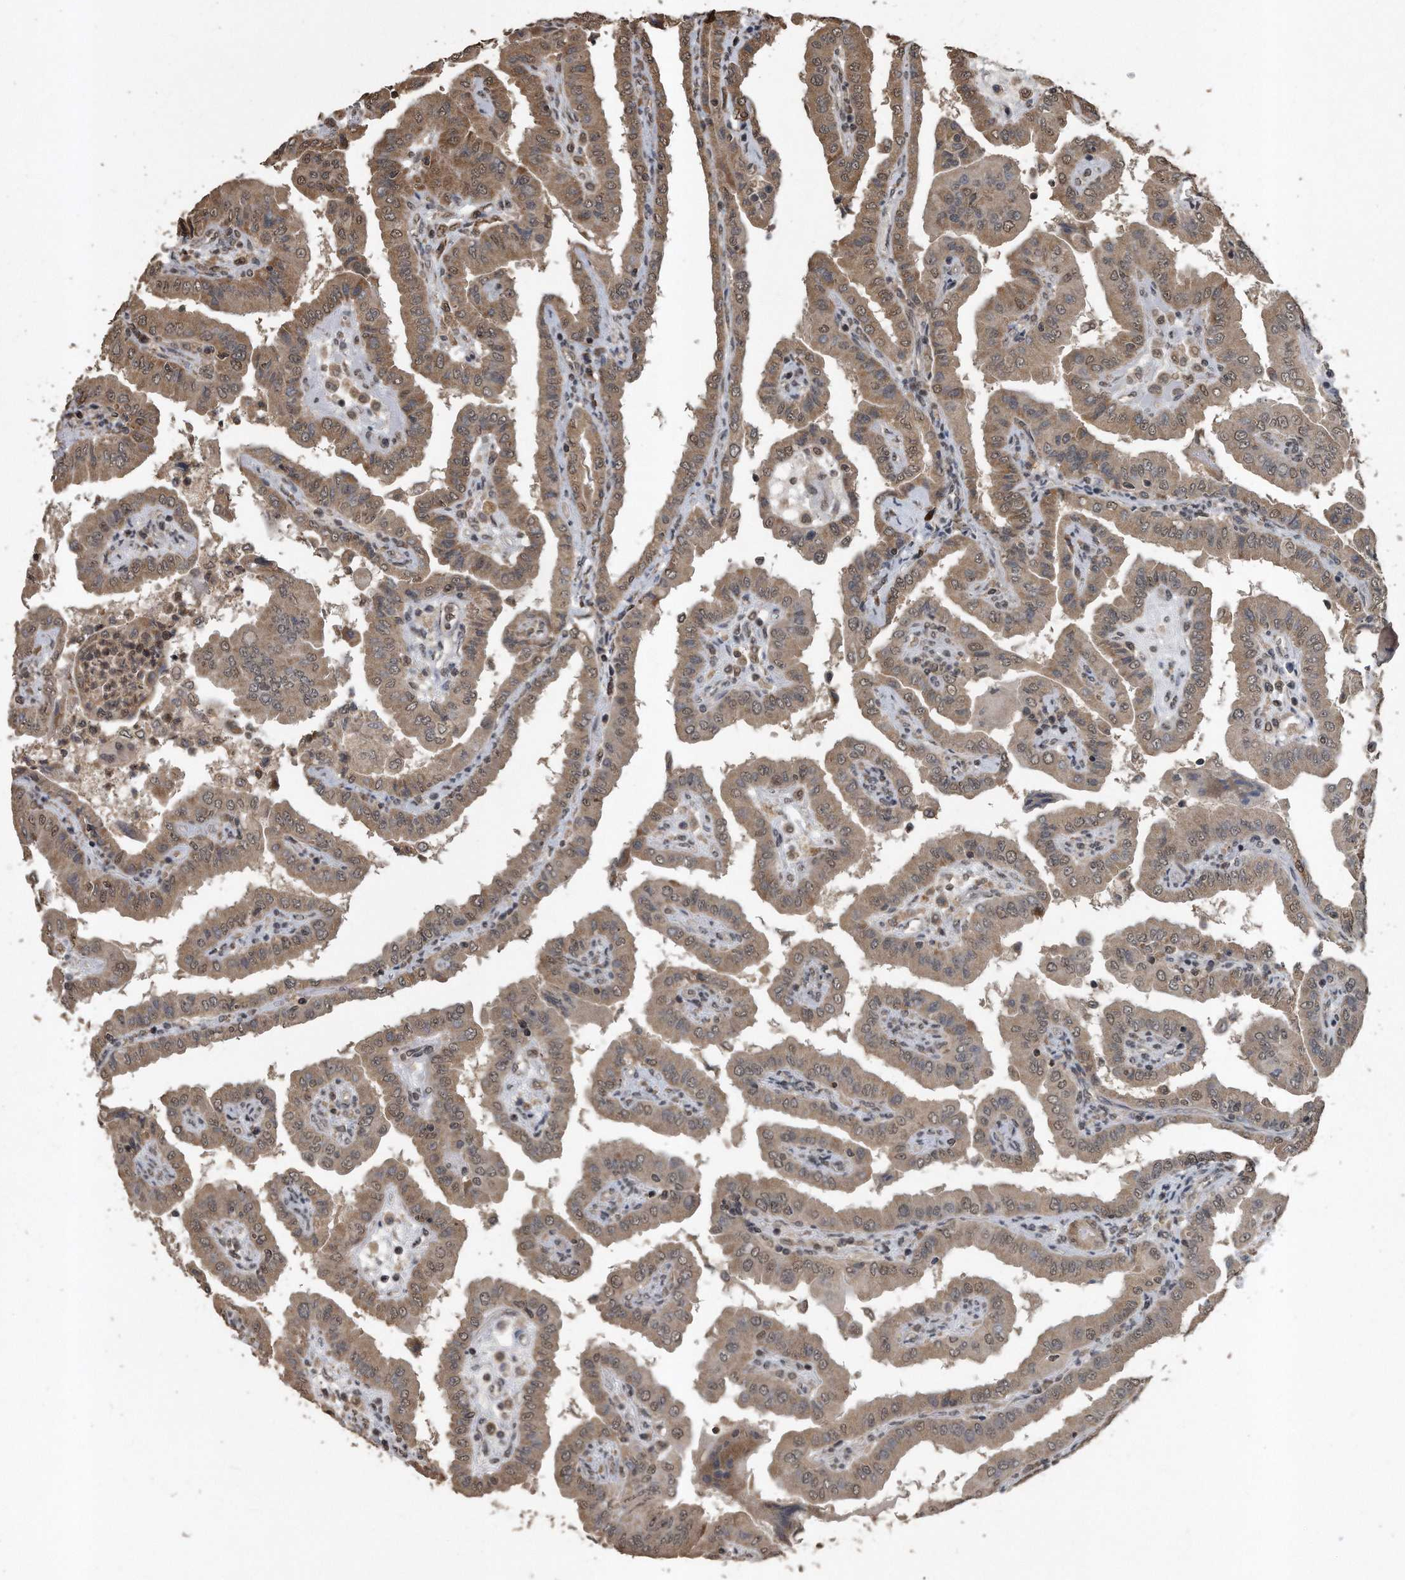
{"staining": {"intensity": "moderate", "quantity": ">75%", "location": "cytoplasmic/membranous,nuclear"}, "tissue": "thyroid cancer", "cell_type": "Tumor cells", "image_type": "cancer", "snomed": [{"axis": "morphology", "description": "Papillary adenocarcinoma, NOS"}, {"axis": "topography", "description": "Thyroid gland"}], "caption": "Immunohistochemical staining of thyroid cancer displays moderate cytoplasmic/membranous and nuclear protein positivity in about >75% of tumor cells.", "gene": "CRYZL1", "patient": {"sex": "male", "age": 33}}